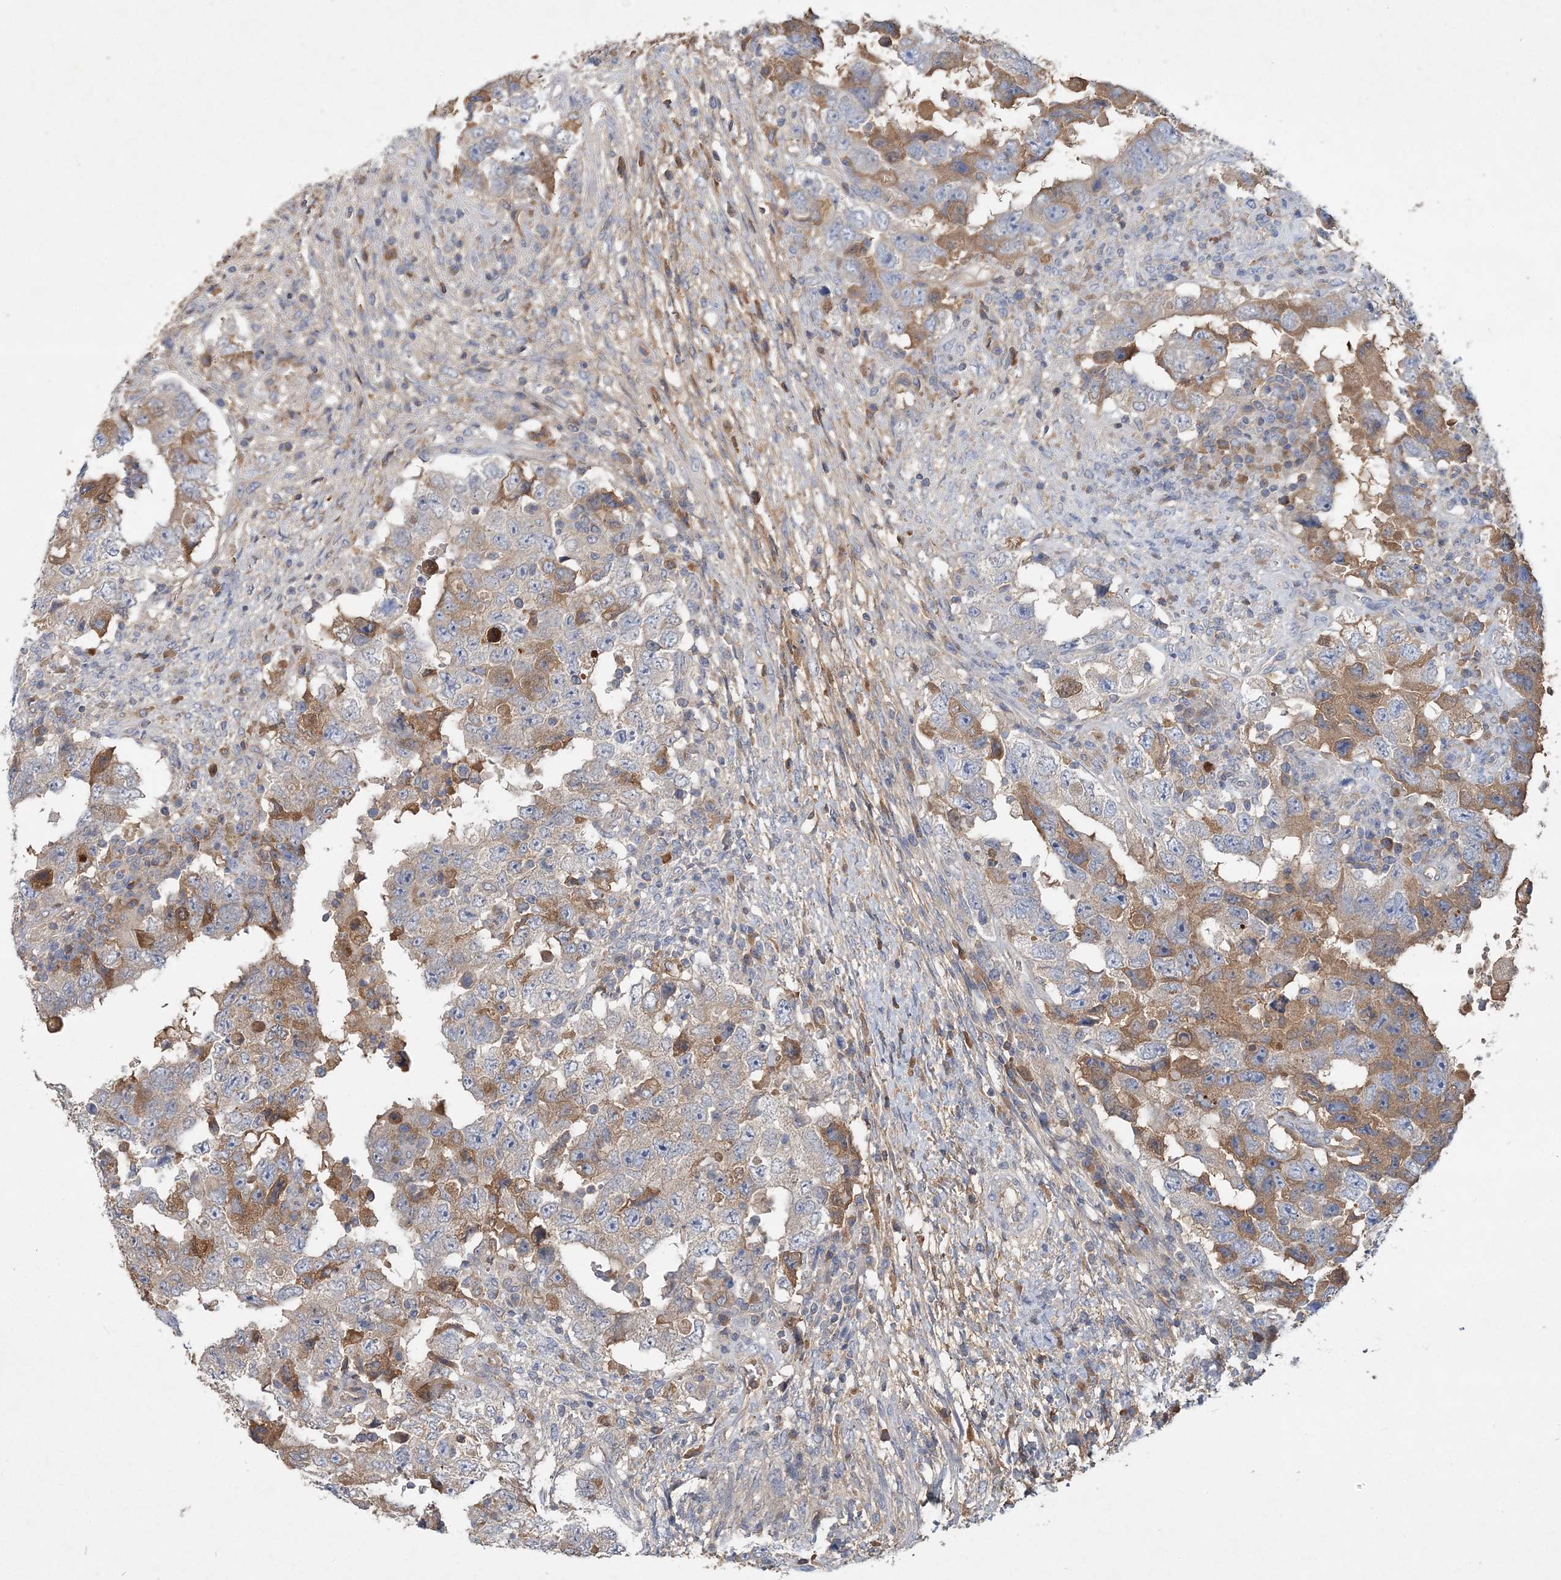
{"staining": {"intensity": "moderate", "quantity": "25%-75%", "location": "cytoplasmic/membranous"}, "tissue": "testis cancer", "cell_type": "Tumor cells", "image_type": "cancer", "snomed": [{"axis": "morphology", "description": "Carcinoma, Embryonal, NOS"}, {"axis": "topography", "description": "Testis"}], "caption": "Immunohistochemical staining of human embryonal carcinoma (testis) exhibits medium levels of moderate cytoplasmic/membranous staining in approximately 25%-75% of tumor cells. (IHC, brightfield microscopy, high magnification).", "gene": "RNF25", "patient": {"sex": "male", "age": 26}}